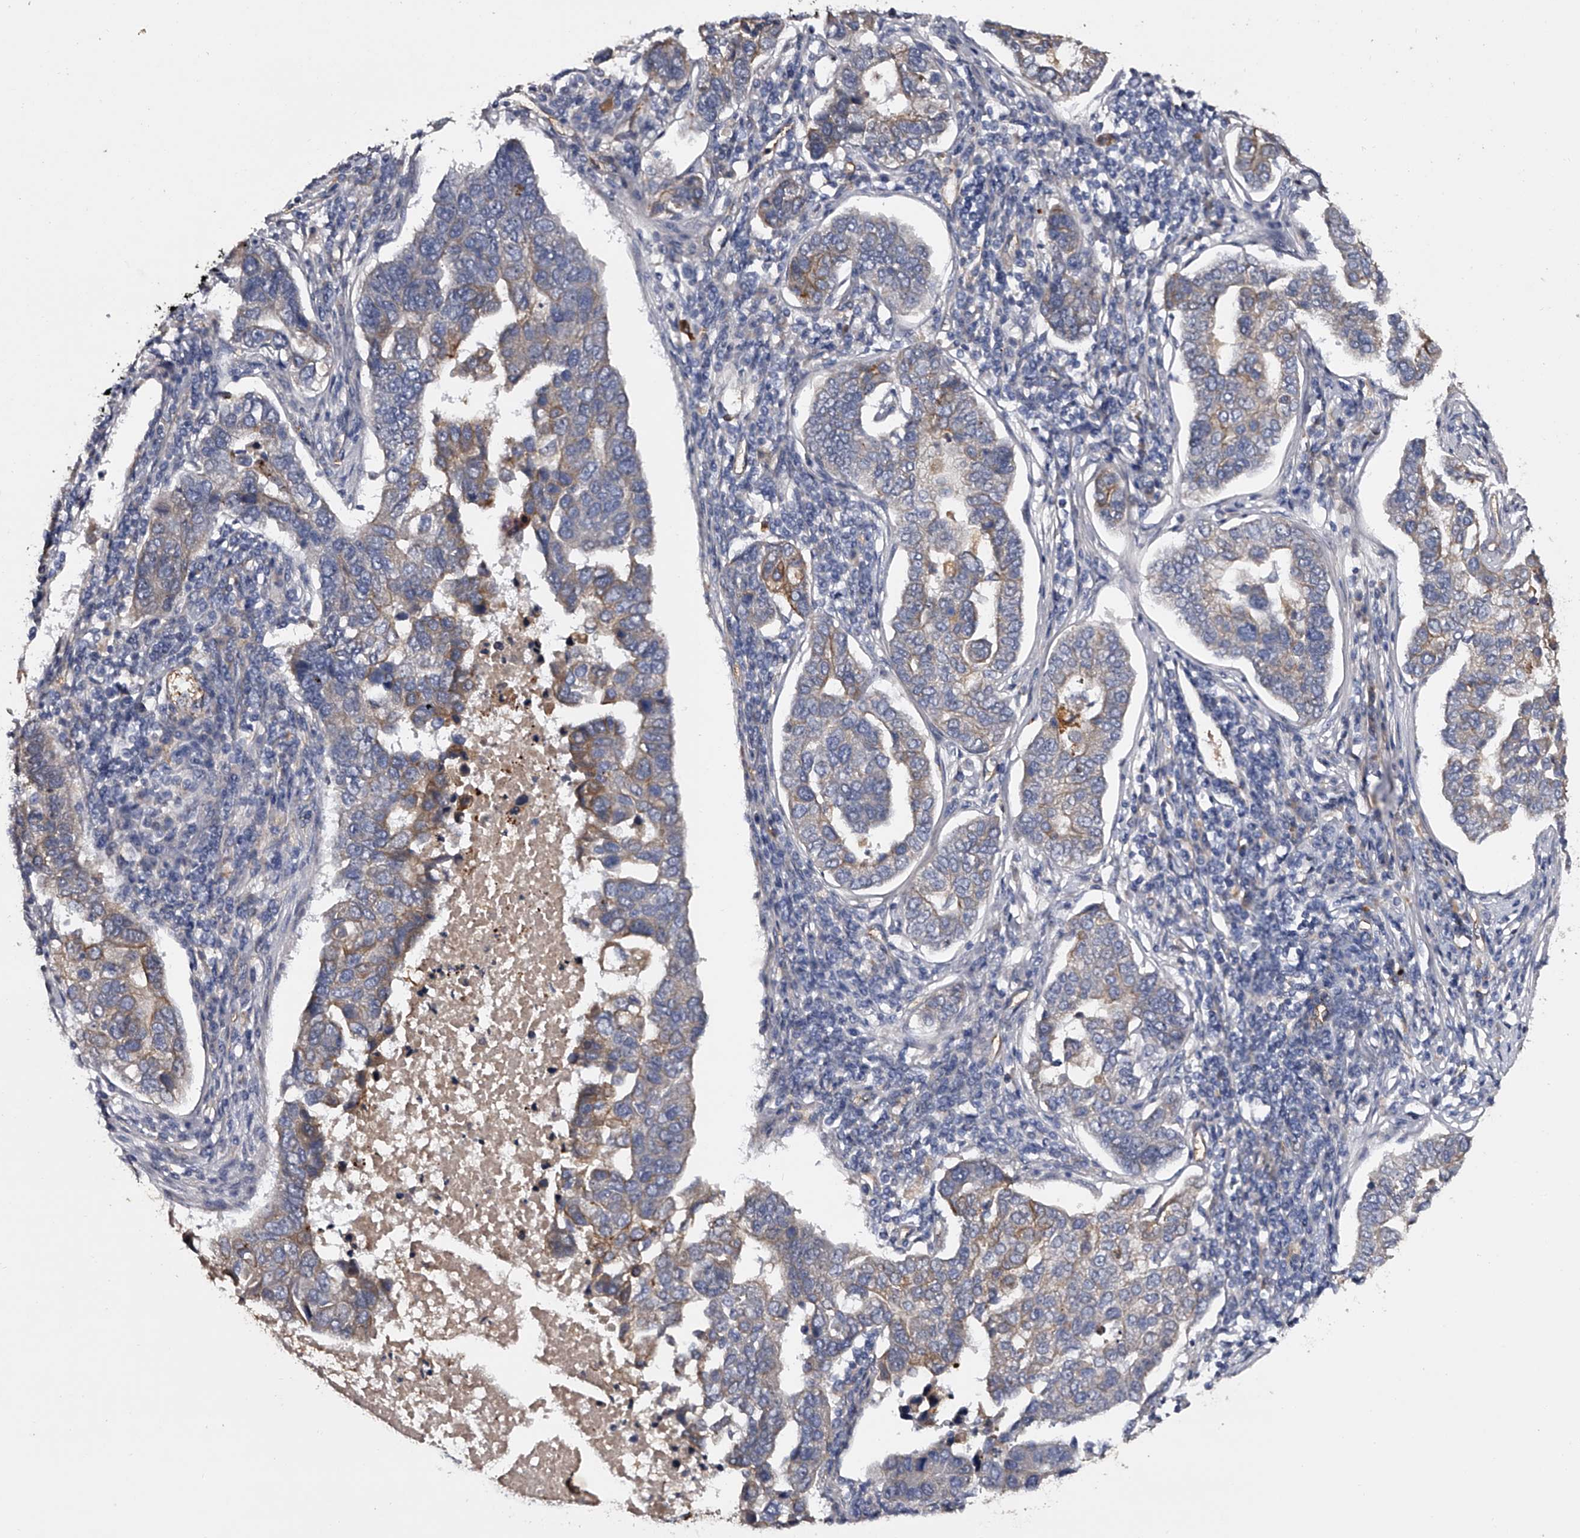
{"staining": {"intensity": "weak", "quantity": "25%-75%", "location": "cytoplasmic/membranous"}, "tissue": "pancreatic cancer", "cell_type": "Tumor cells", "image_type": "cancer", "snomed": [{"axis": "morphology", "description": "Adenocarcinoma, NOS"}, {"axis": "topography", "description": "Pancreas"}], "caption": "Immunohistochemistry (IHC) micrograph of human pancreatic cancer (adenocarcinoma) stained for a protein (brown), which reveals low levels of weak cytoplasmic/membranous expression in about 25%-75% of tumor cells.", "gene": "MDN1", "patient": {"sex": "female", "age": 61}}